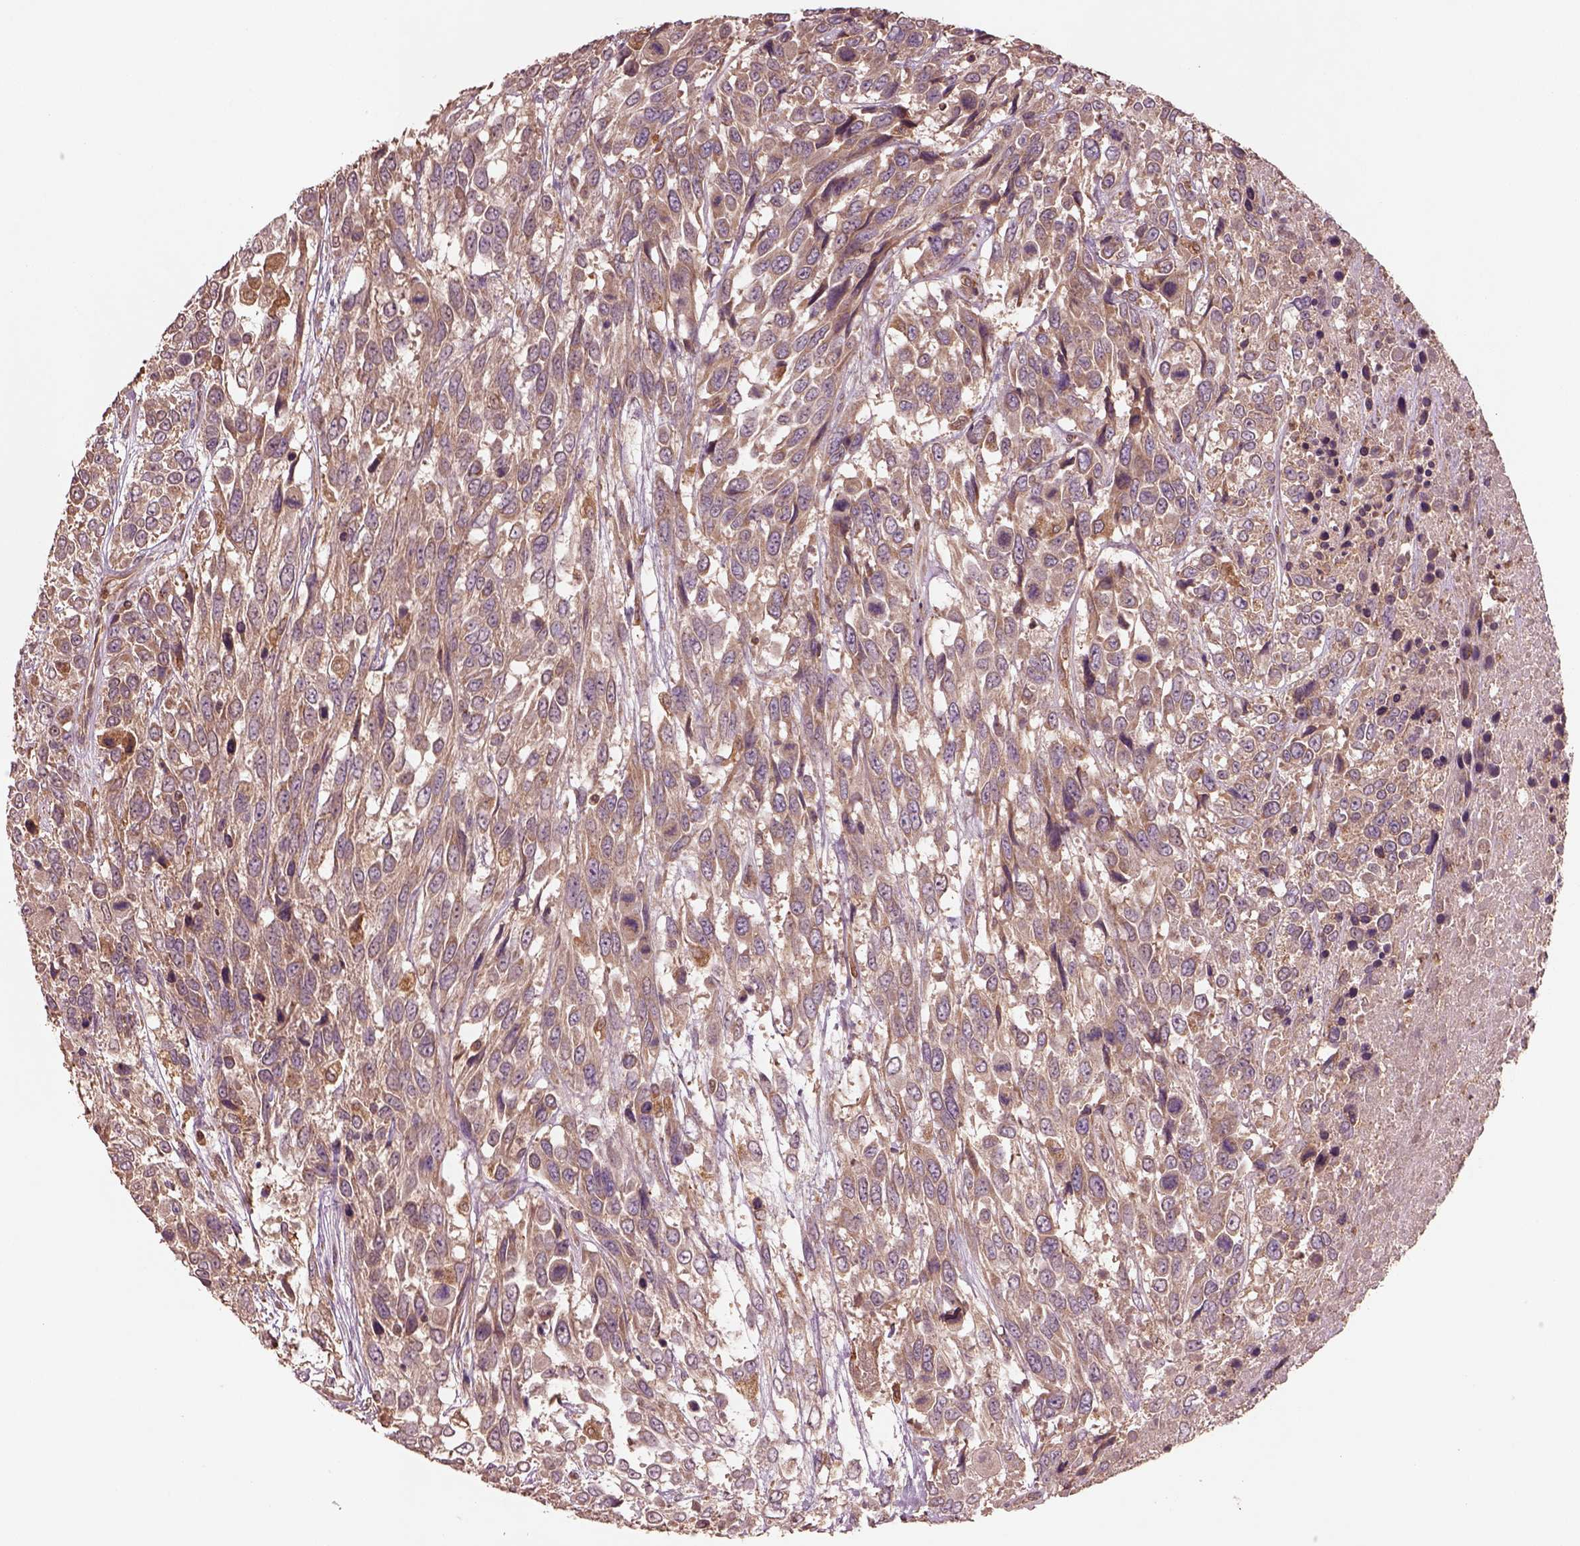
{"staining": {"intensity": "moderate", "quantity": "25%-75%", "location": "cytoplasmic/membranous"}, "tissue": "urothelial cancer", "cell_type": "Tumor cells", "image_type": "cancer", "snomed": [{"axis": "morphology", "description": "Urothelial carcinoma, High grade"}, {"axis": "topography", "description": "Urinary bladder"}], "caption": "A brown stain highlights moderate cytoplasmic/membranous expression of a protein in human urothelial cancer tumor cells.", "gene": "TRADD", "patient": {"sex": "female", "age": 70}}